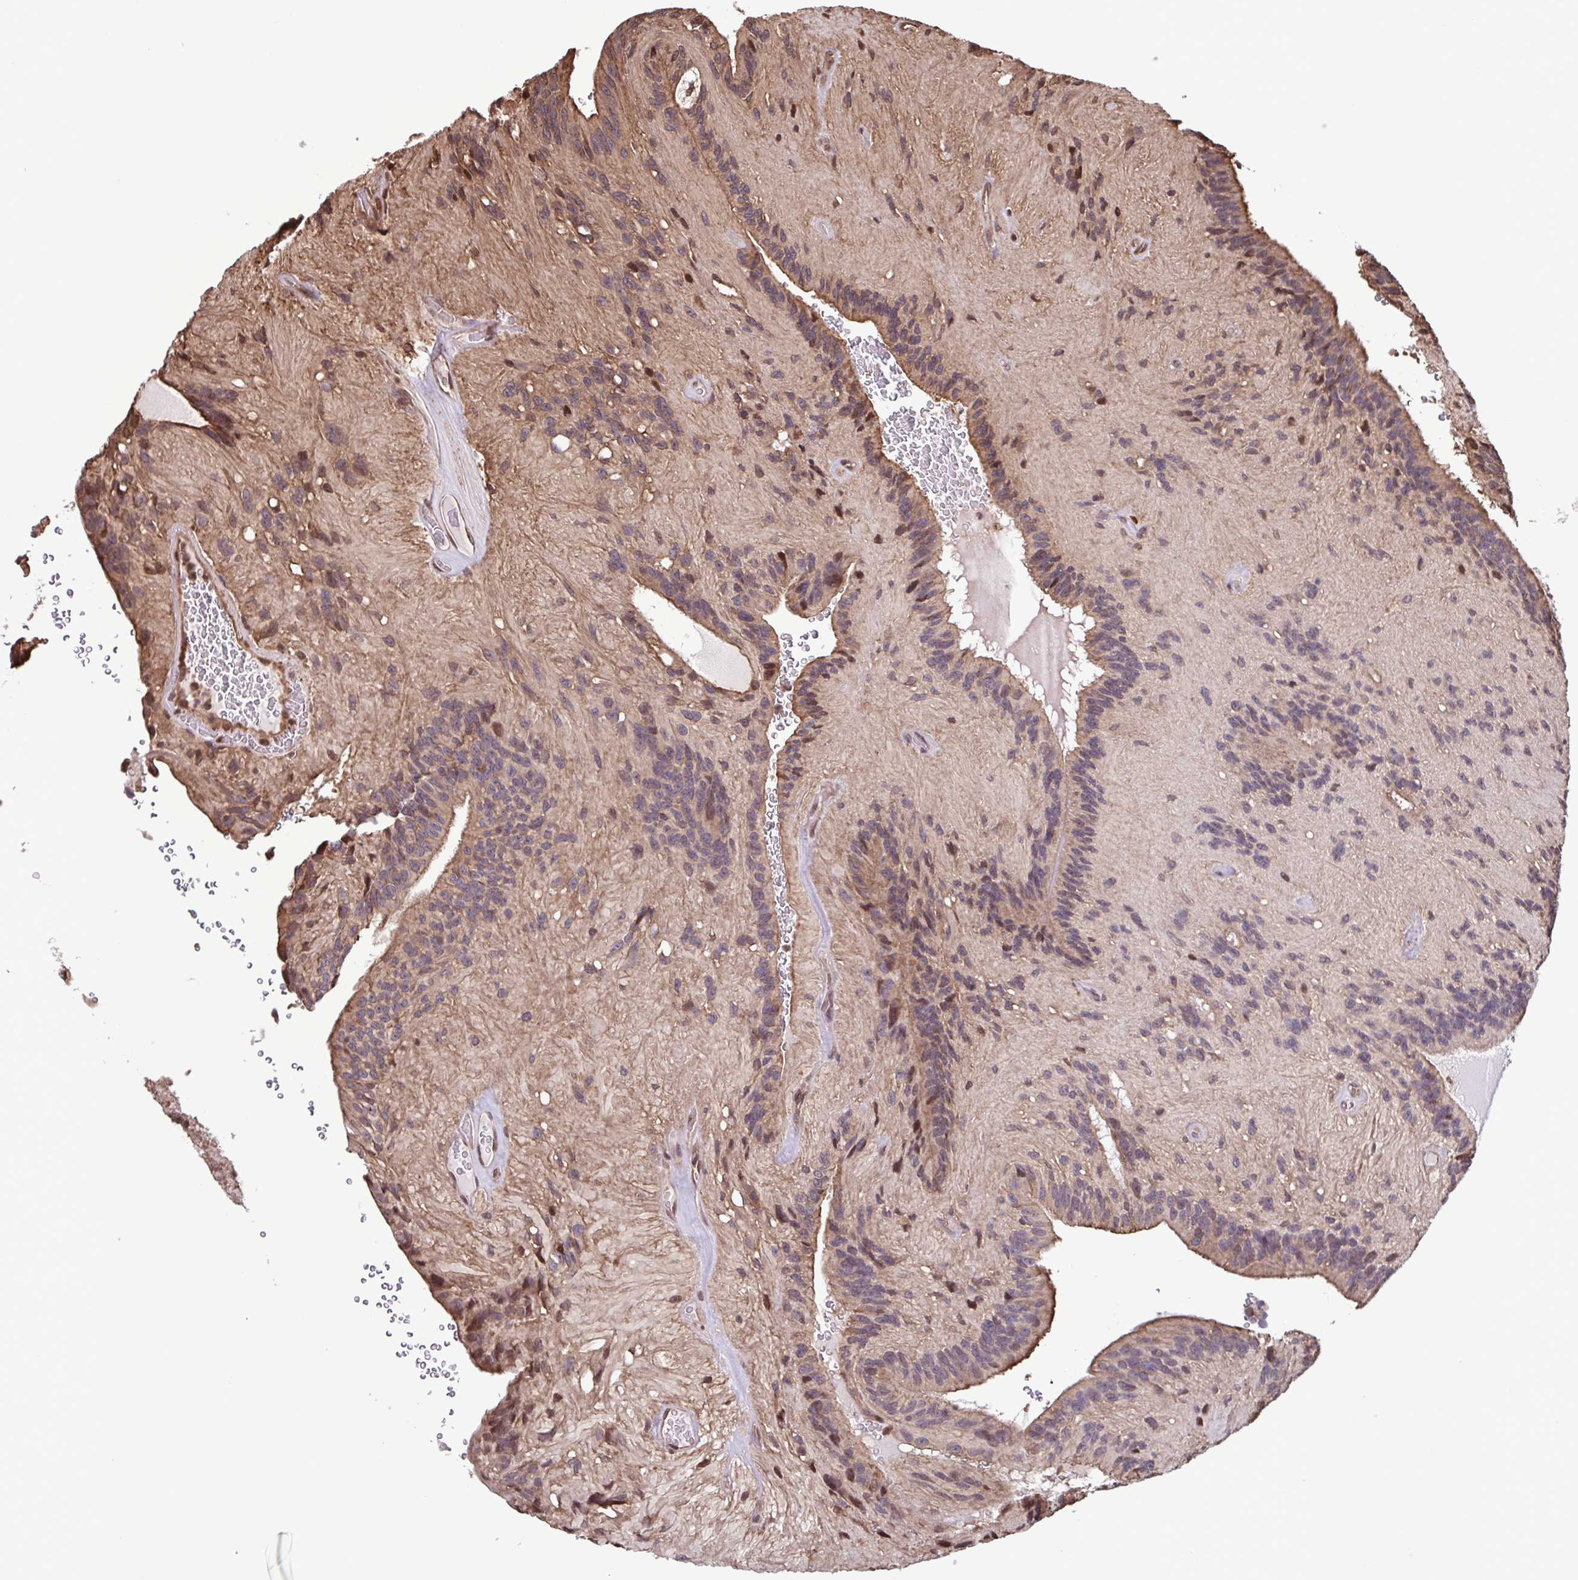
{"staining": {"intensity": "weak", "quantity": ">75%", "location": "cytoplasmic/membranous"}, "tissue": "glioma", "cell_type": "Tumor cells", "image_type": "cancer", "snomed": [{"axis": "morphology", "description": "Glioma, malignant, Low grade"}, {"axis": "topography", "description": "Brain"}], "caption": "This micrograph reveals malignant glioma (low-grade) stained with IHC to label a protein in brown. The cytoplasmic/membranous of tumor cells show weak positivity for the protein. Nuclei are counter-stained blue.", "gene": "SEC63", "patient": {"sex": "male", "age": 31}}